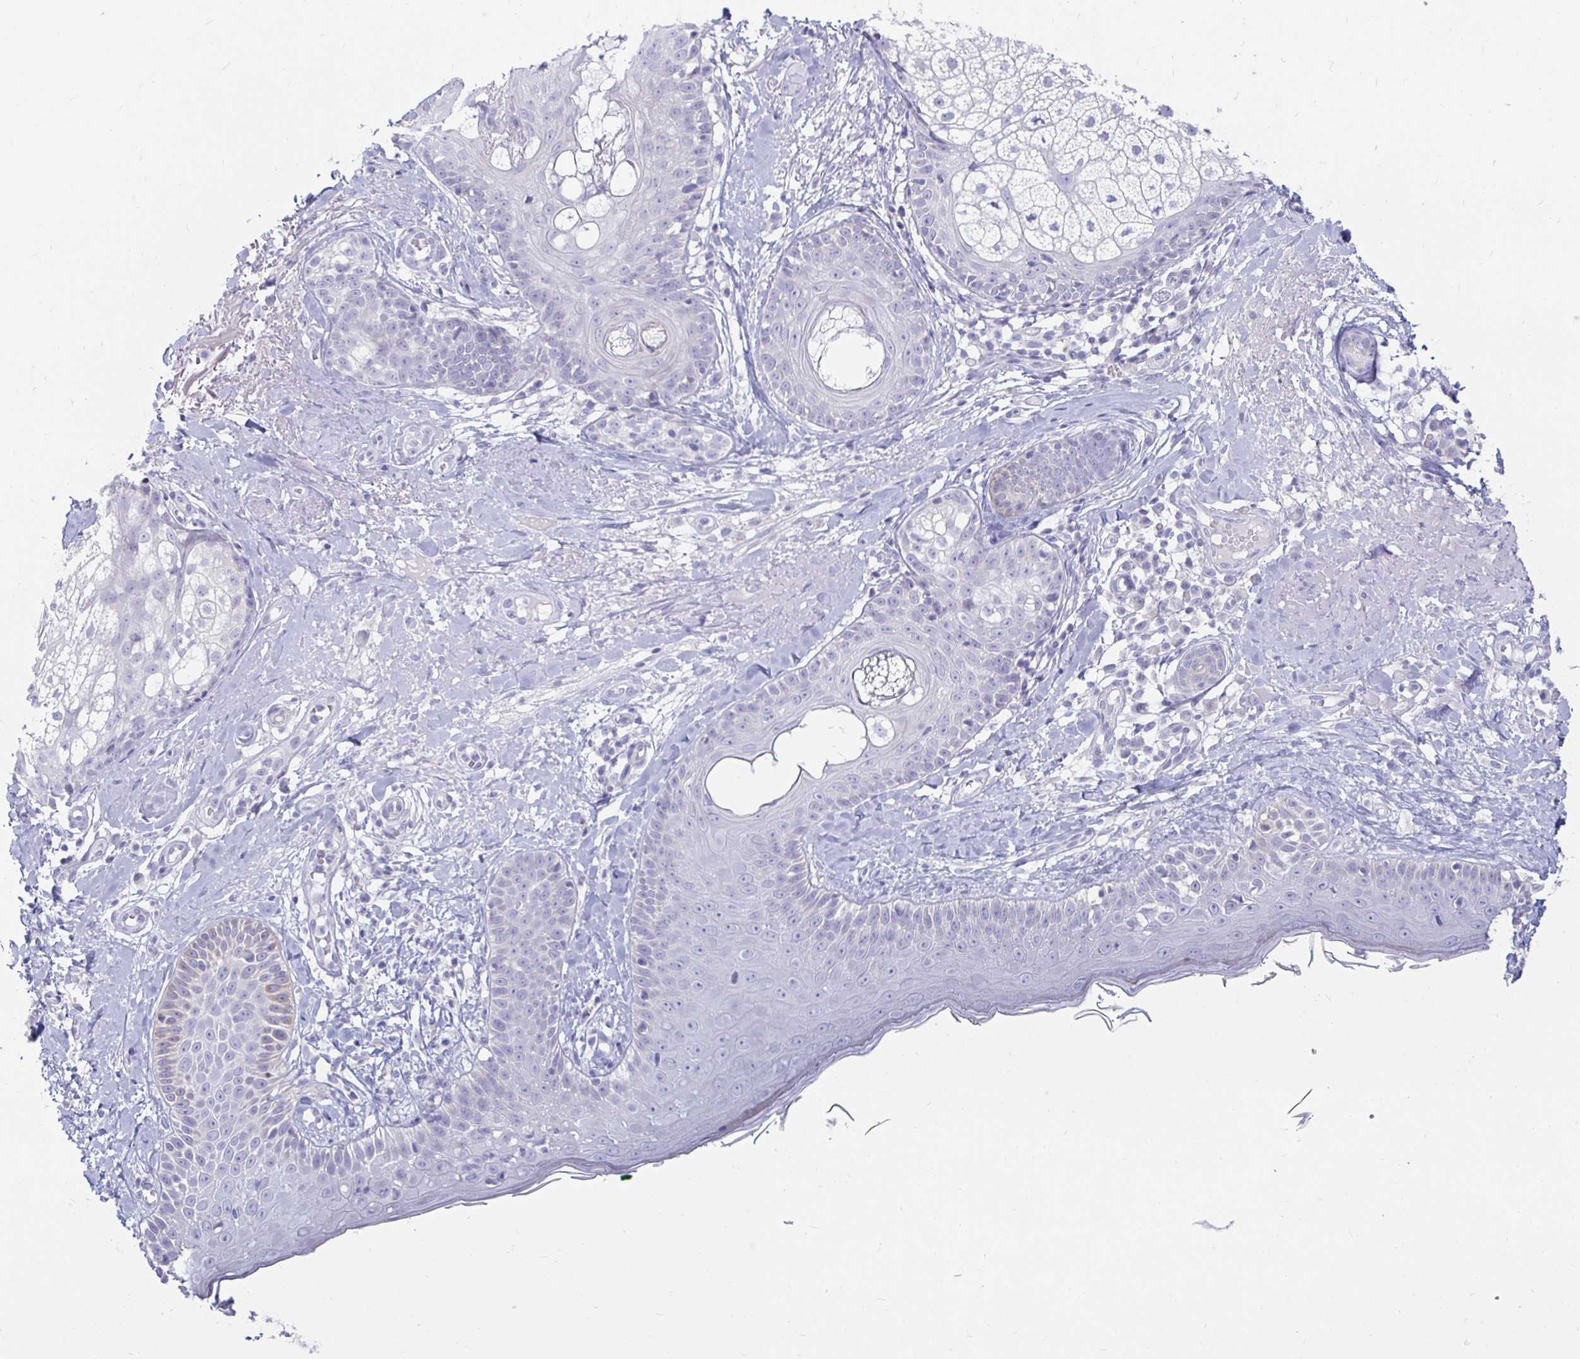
{"staining": {"intensity": "negative", "quantity": "none", "location": "none"}, "tissue": "skin", "cell_type": "Fibroblasts", "image_type": "normal", "snomed": [{"axis": "morphology", "description": "Normal tissue, NOS"}, {"axis": "topography", "description": "Skin"}], "caption": "Fibroblasts are negative for brown protein staining in unremarkable skin. (Immunohistochemistry, brightfield microscopy, high magnification).", "gene": "PEG10", "patient": {"sex": "male", "age": 73}}